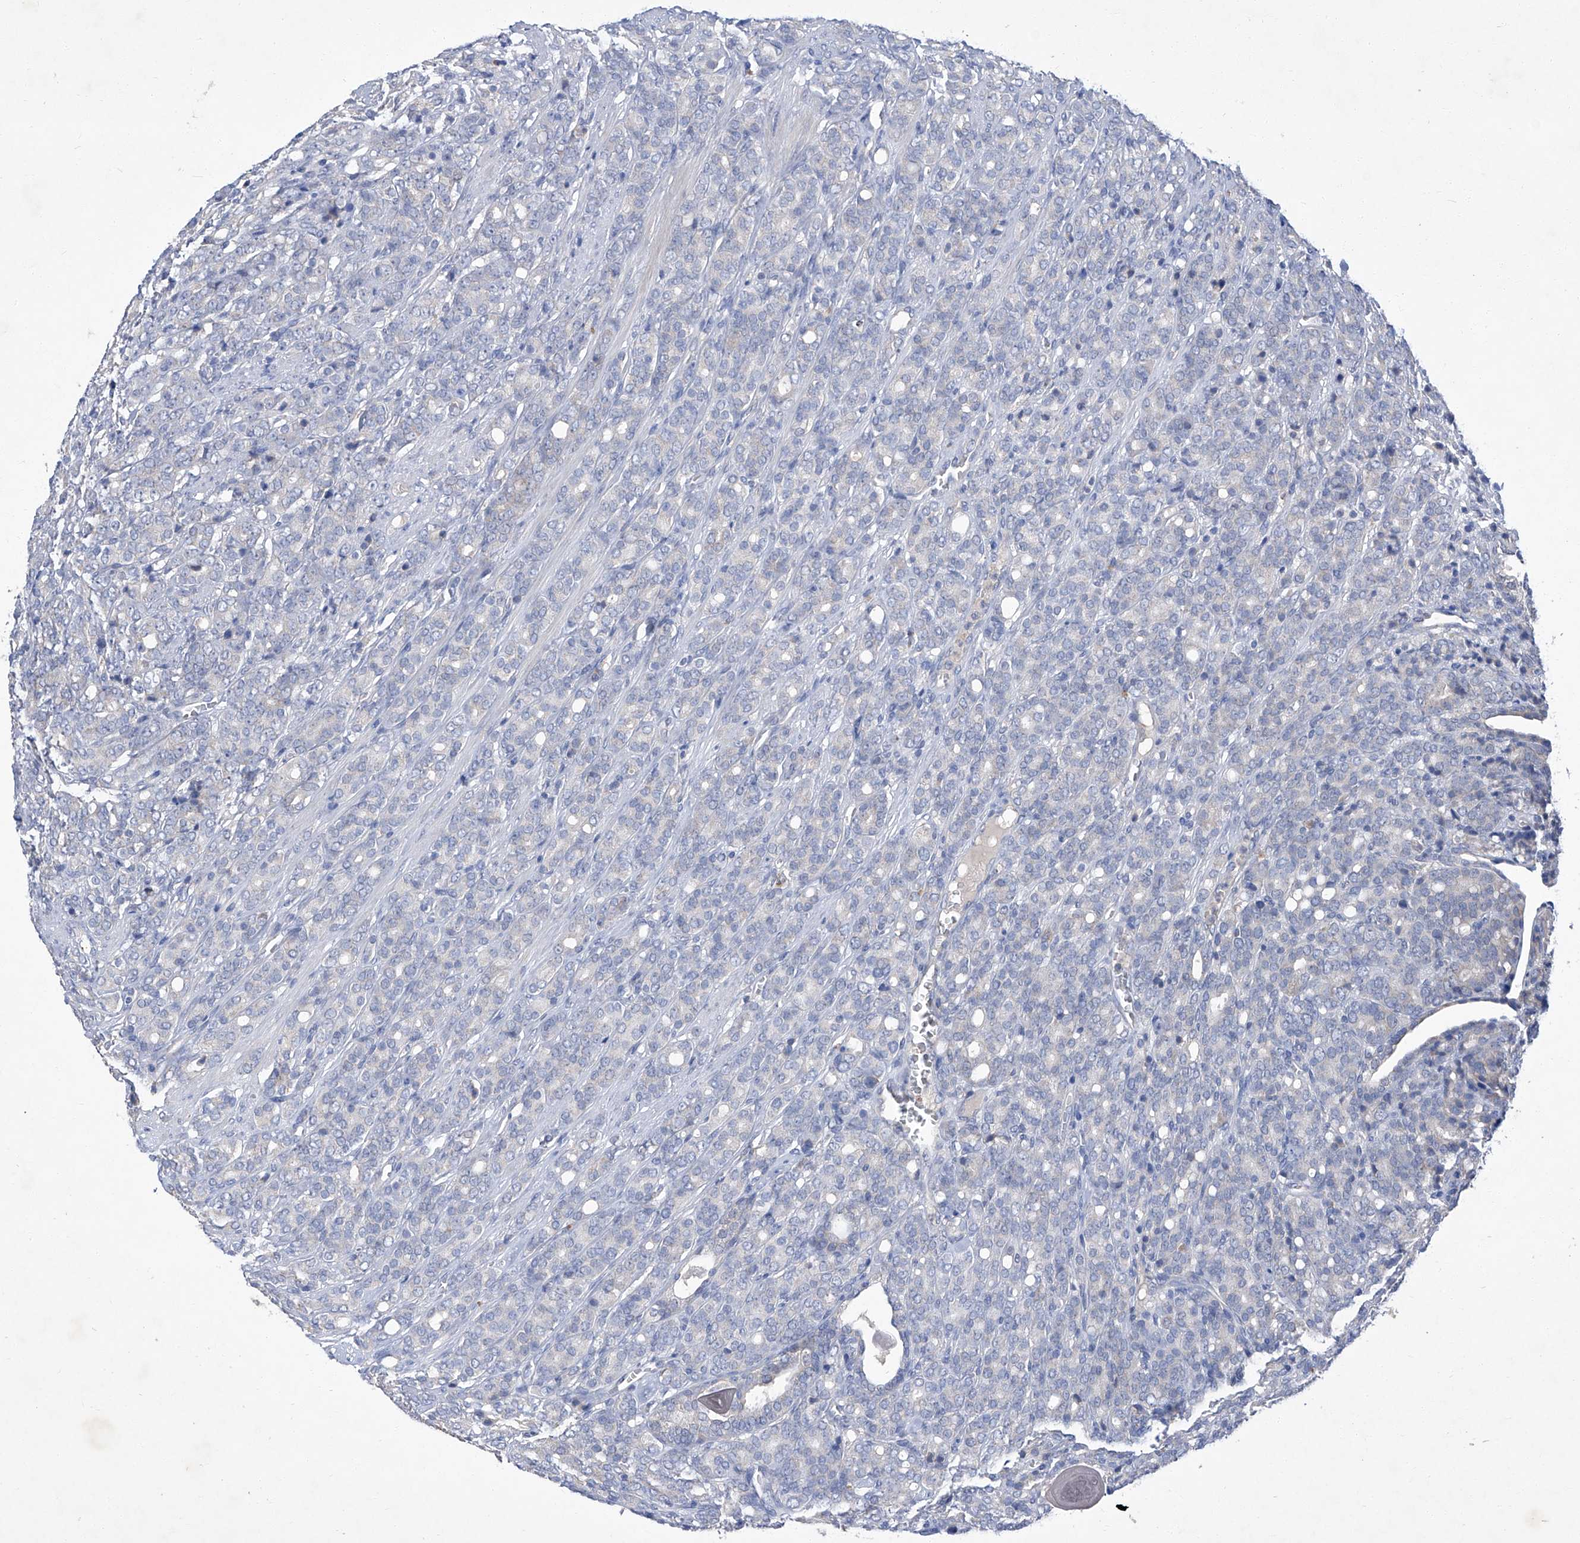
{"staining": {"intensity": "negative", "quantity": "none", "location": "none"}, "tissue": "prostate cancer", "cell_type": "Tumor cells", "image_type": "cancer", "snomed": [{"axis": "morphology", "description": "Adenocarcinoma, High grade"}, {"axis": "topography", "description": "Prostate"}], "caption": "DAB immunohistochemical staining of human prostate cancer displays no significant staining in tumor cells.", "gene": "SBK2", "patient": {"sex": "male", "age": 62}}